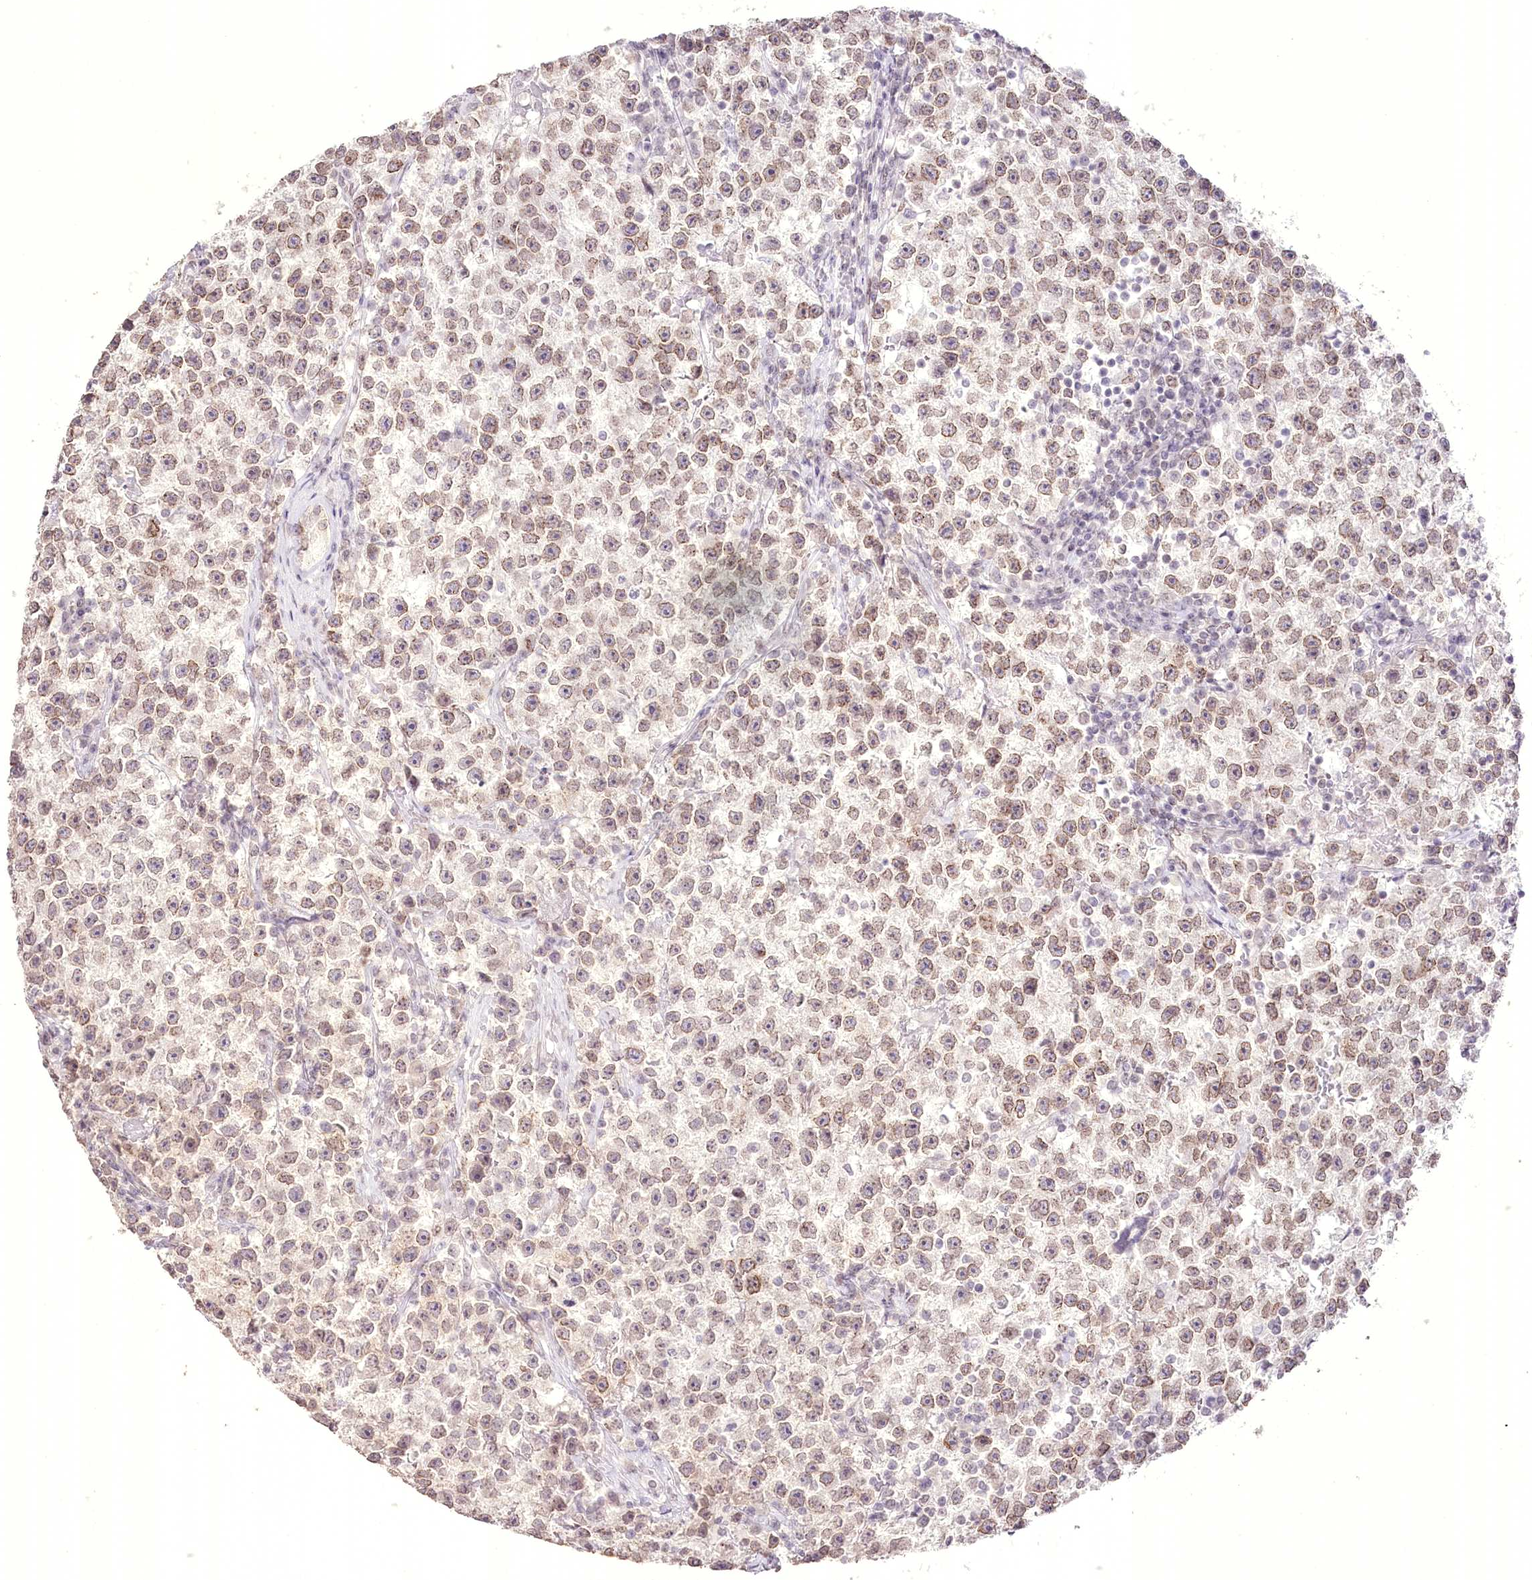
{"staining": {"intensity": "weak", "quantity": ">75%", "location": "cytoplasmic/membranous,nuclear"}, "tissue": "testis cancer", "cell_type": "Tumor cells", "image_type": "cancer", "snomed": [{"axis": "morphology", "description": "Seminoma, NOS"}, {"axis": "topography", "description": "Testis"}], "caption": "Protein expression by immunohistochemistry exhibits weak cytoplasmic/membranous and nuclear positivity in approximately >75% of tumor cells in testis cancer.", "gene": "SLC39A10", "patient": {"sex": "male", "age": 22}}